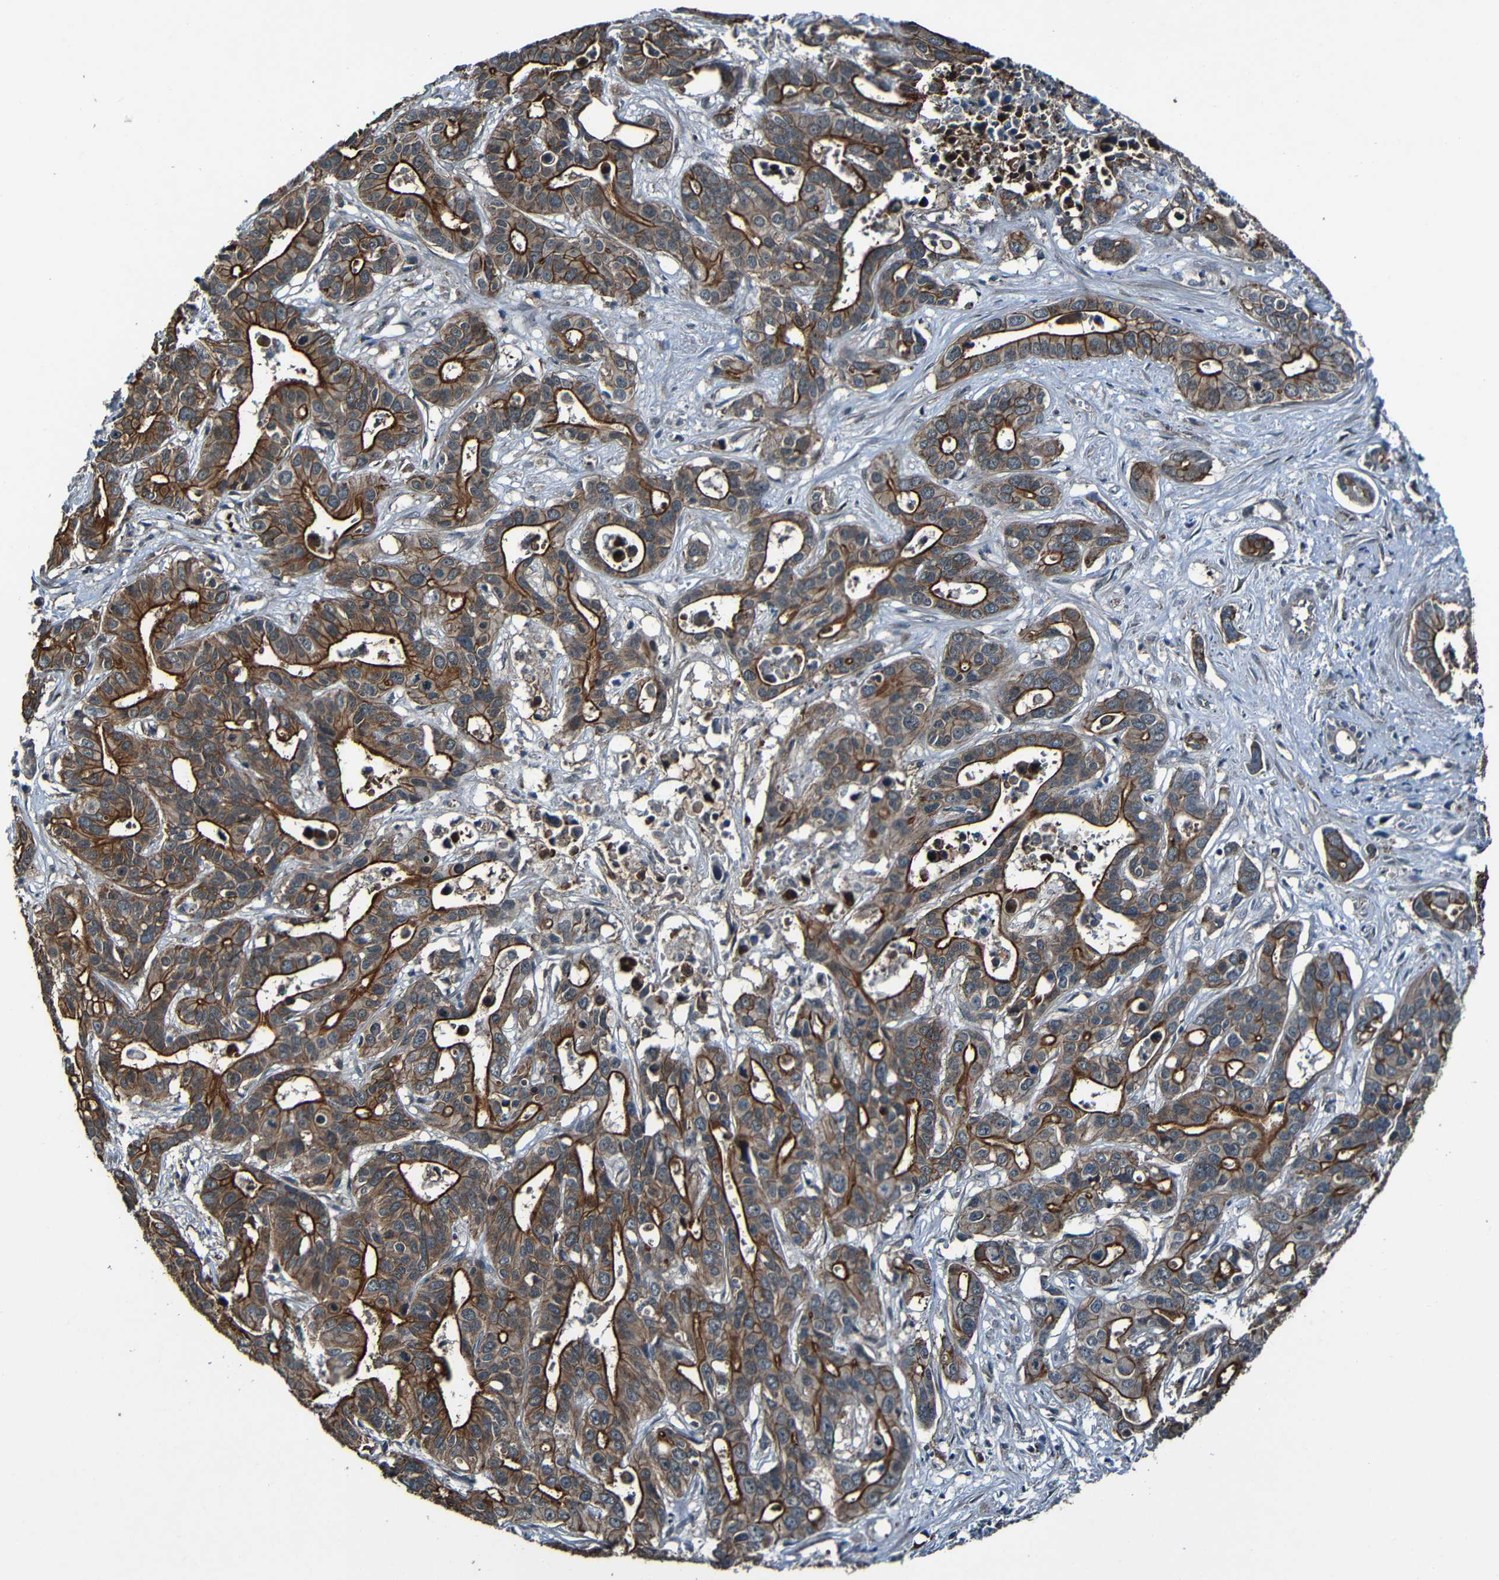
{"staining": {"intensity": "moderate", "quantity": ">75%", "location": "cytoplasmic/membranous"}, "tissue": "liver cancer", "cell_type": "Tumor cells", "image_type": "cancer", "snomed": [{"axis": "morphology", "description": "Cholangiocarcinoma"}, {"axis": "topography", "description": "Liver"}], "caption": "Immunohistochemistry (IHC) of liver cholangiocarcinoma exhibits medium levels of moderate cytoplasmic/membranous staining in about >75% of tumor cells.", "gene": "LGR5", "patient": {"sex": "female", "age": 65}}